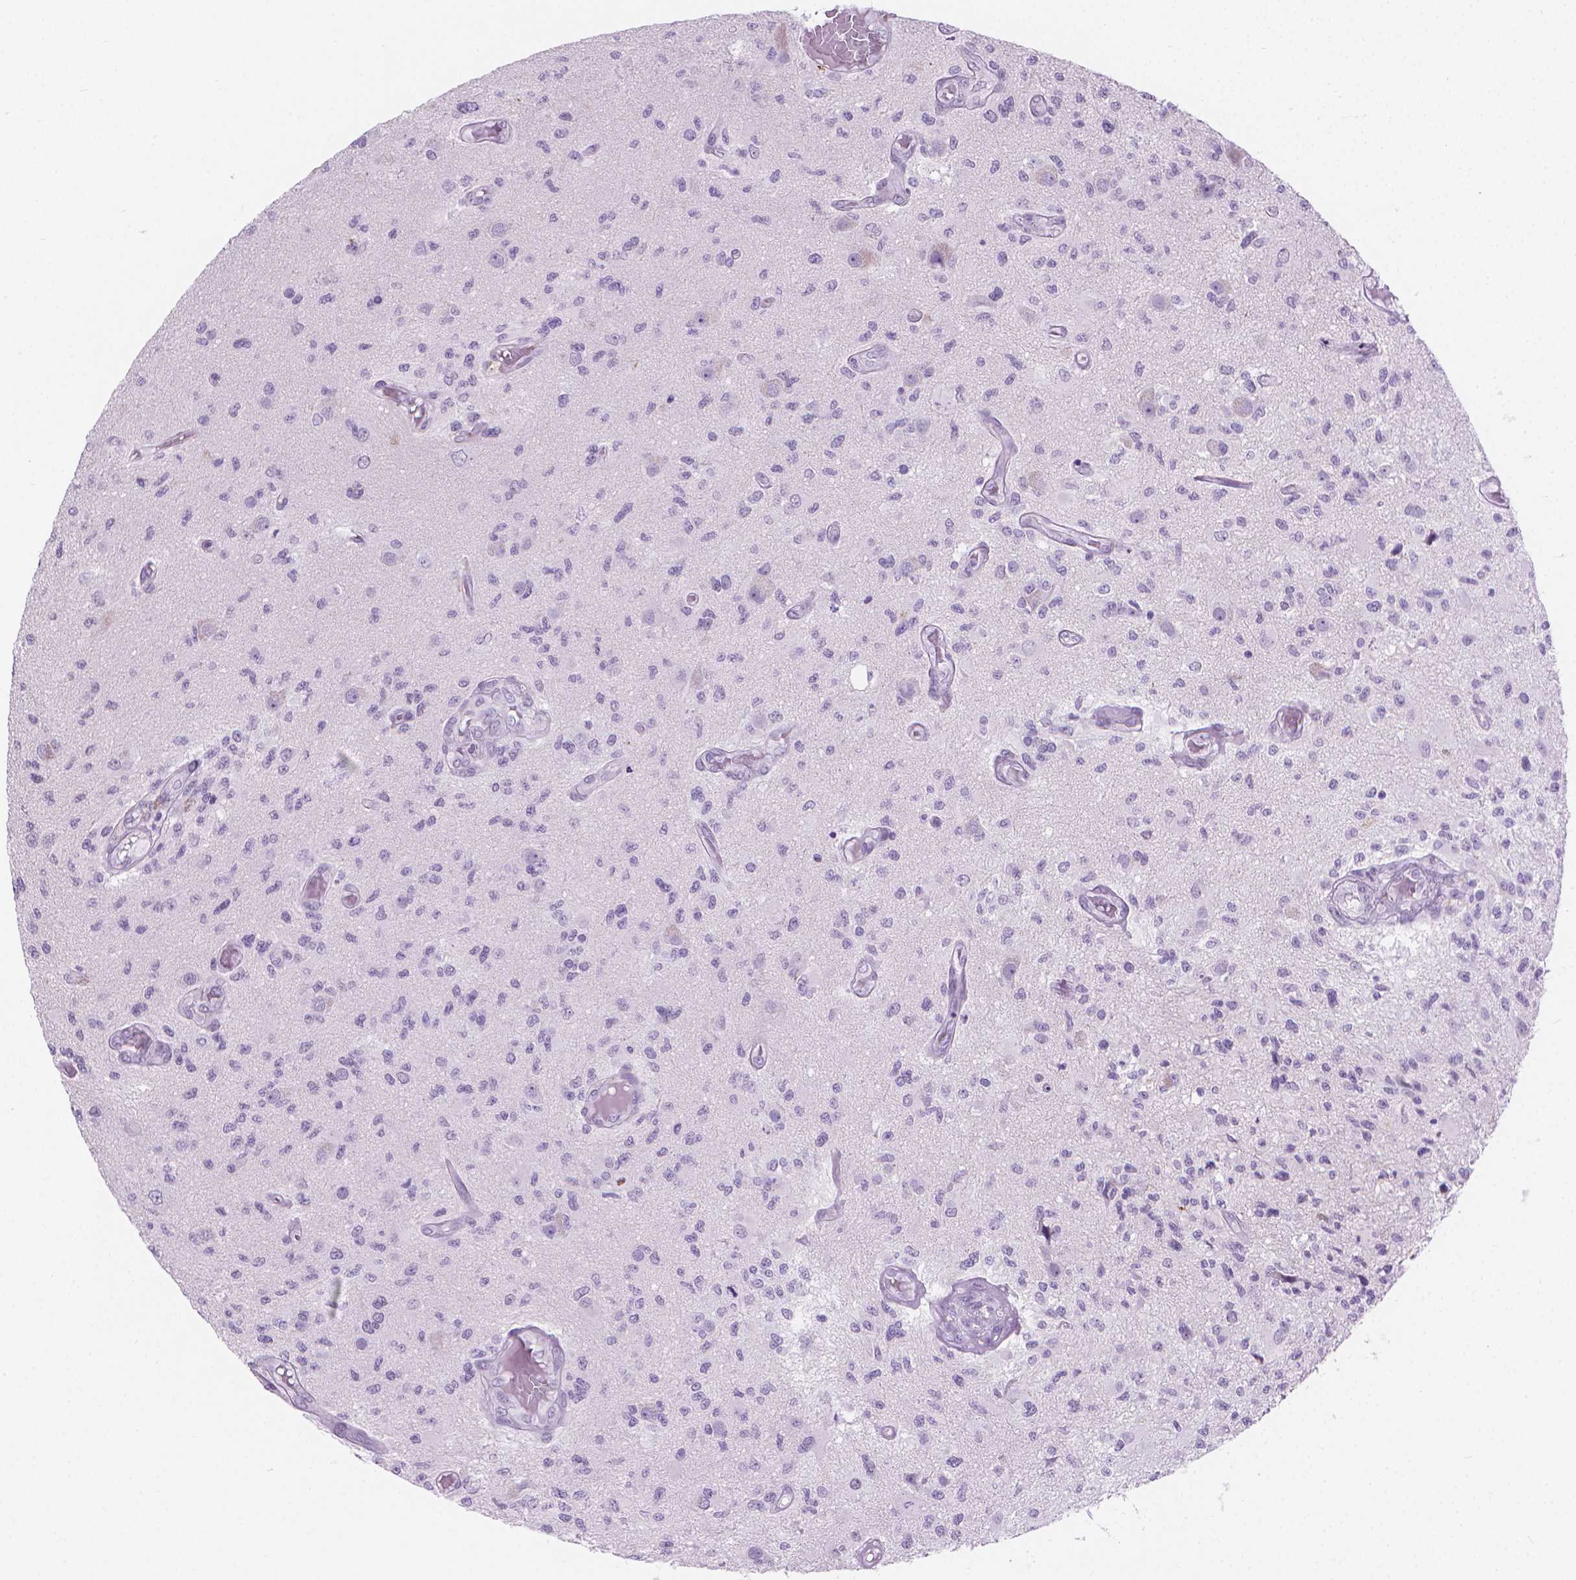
{"staining": {"intensity": "negative", "quantity": "none", "location": "none"}, "tissue": "glioma", "cell_type": "Tumor cells", "image_type": "cancer", "snomed": [{"axis": "morphology", "description": "Glioma, malignant, High grade"}, {"axis": "topography", "description": "Brain"}], "caption": "Immunohistochemistry photomicrograph of neoplastic tissue: glioma stained with DAB (3,3'-diaminobenzidine) shows no significant protein positivity in tumor cells.", "gene": "CFAP52", "patient": {"sex": "female", "age": 63}}